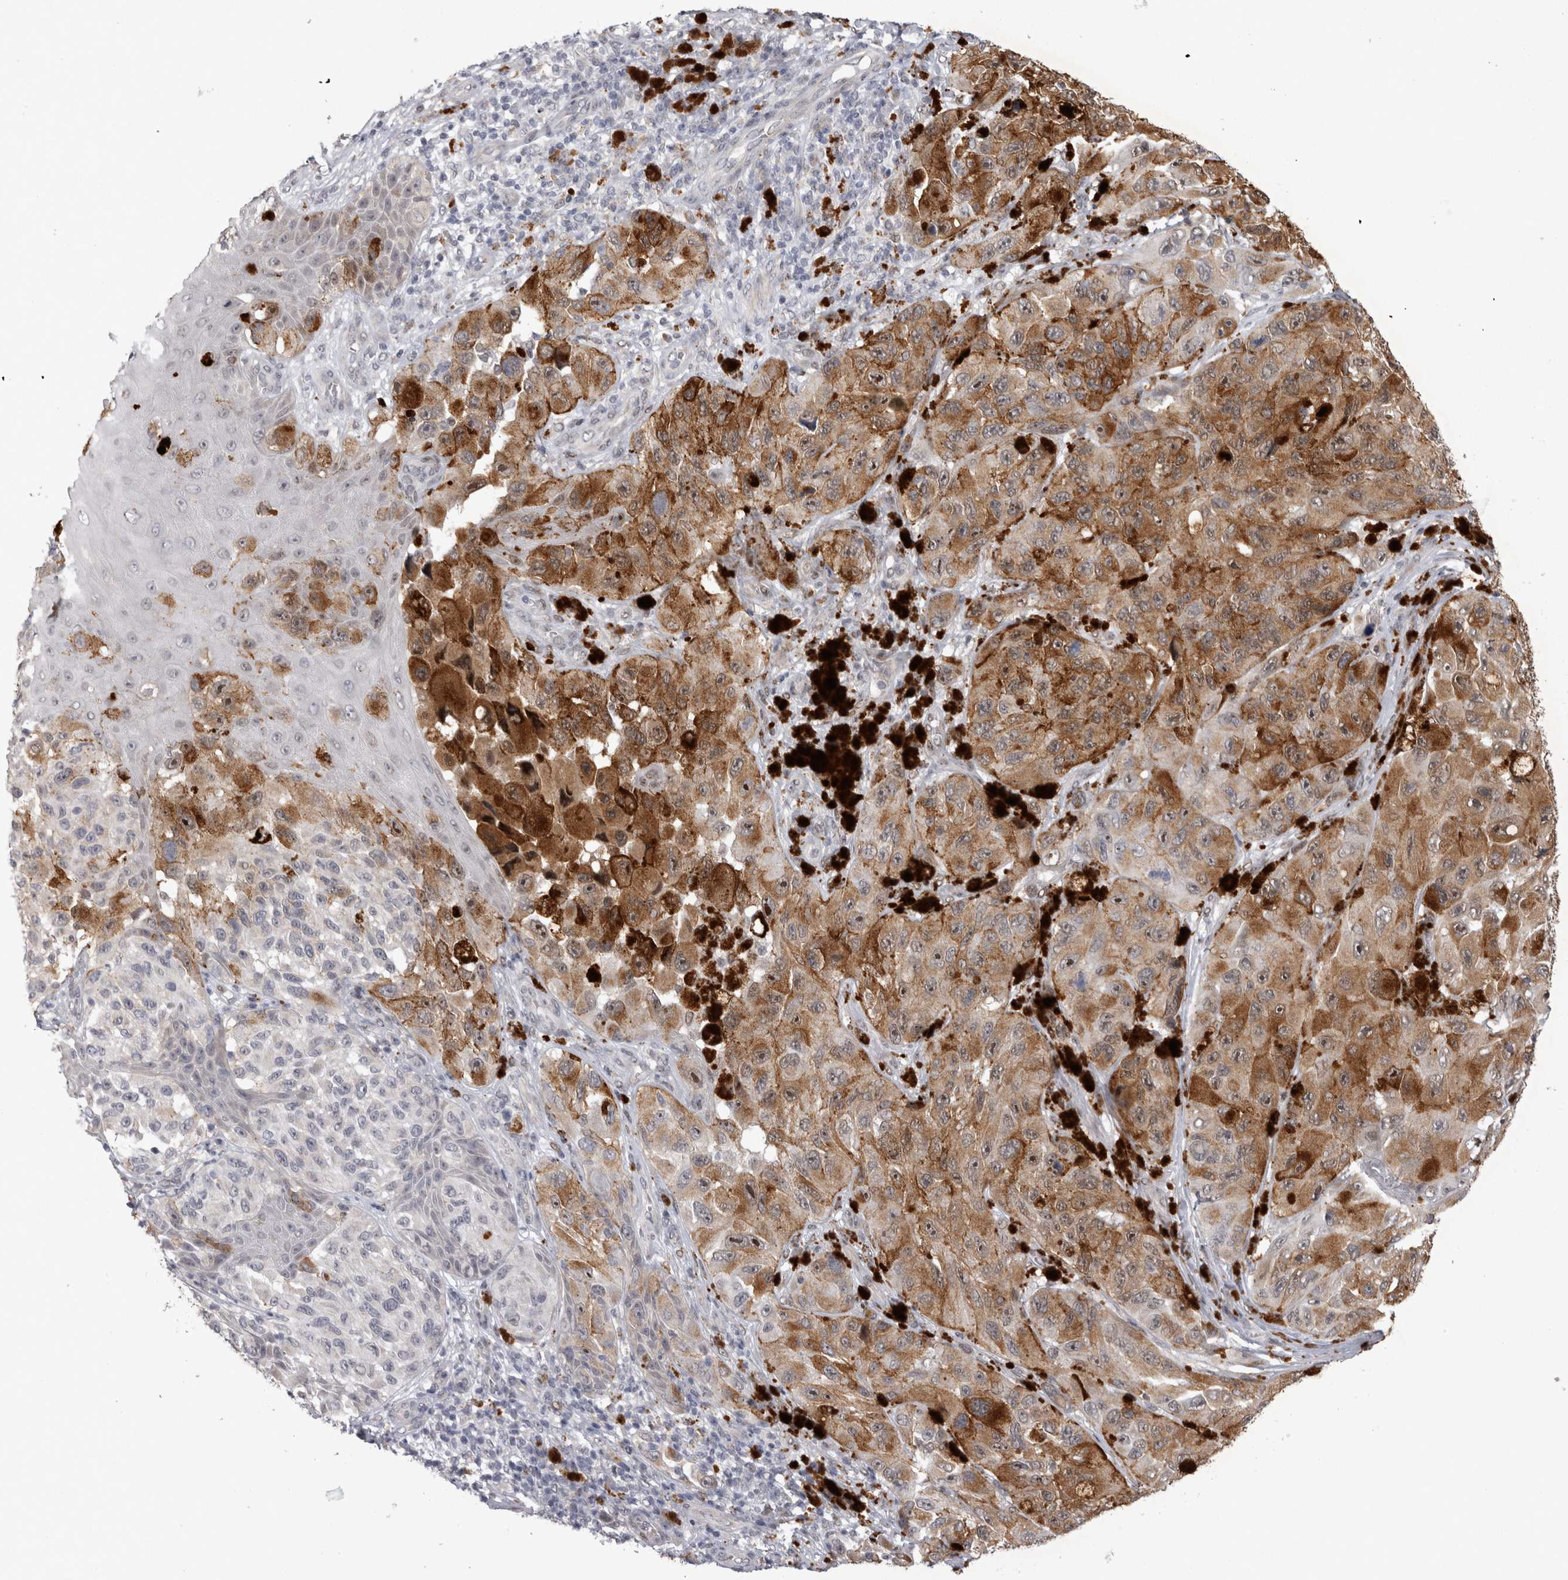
{"staining": {"intensity": "moderate", "quantity": ">75%", "location": "cytoplasmic/membranous"}, "tissue": "melanoma", "cell_type": "Tumor cells", "image_type": "cancer", "snomed": [{"axis": "morphology", "description": "Malignant melanoma, NOS"}, {"axis": "topography", "description": "Skin"}], "caption": "Tumor cells demonstrate moderate cytoplasmic/membranous staining in about >75% of cells in melanoma.", "gene": "IFI44", "patient": {"sex": "female", "age": 73}}